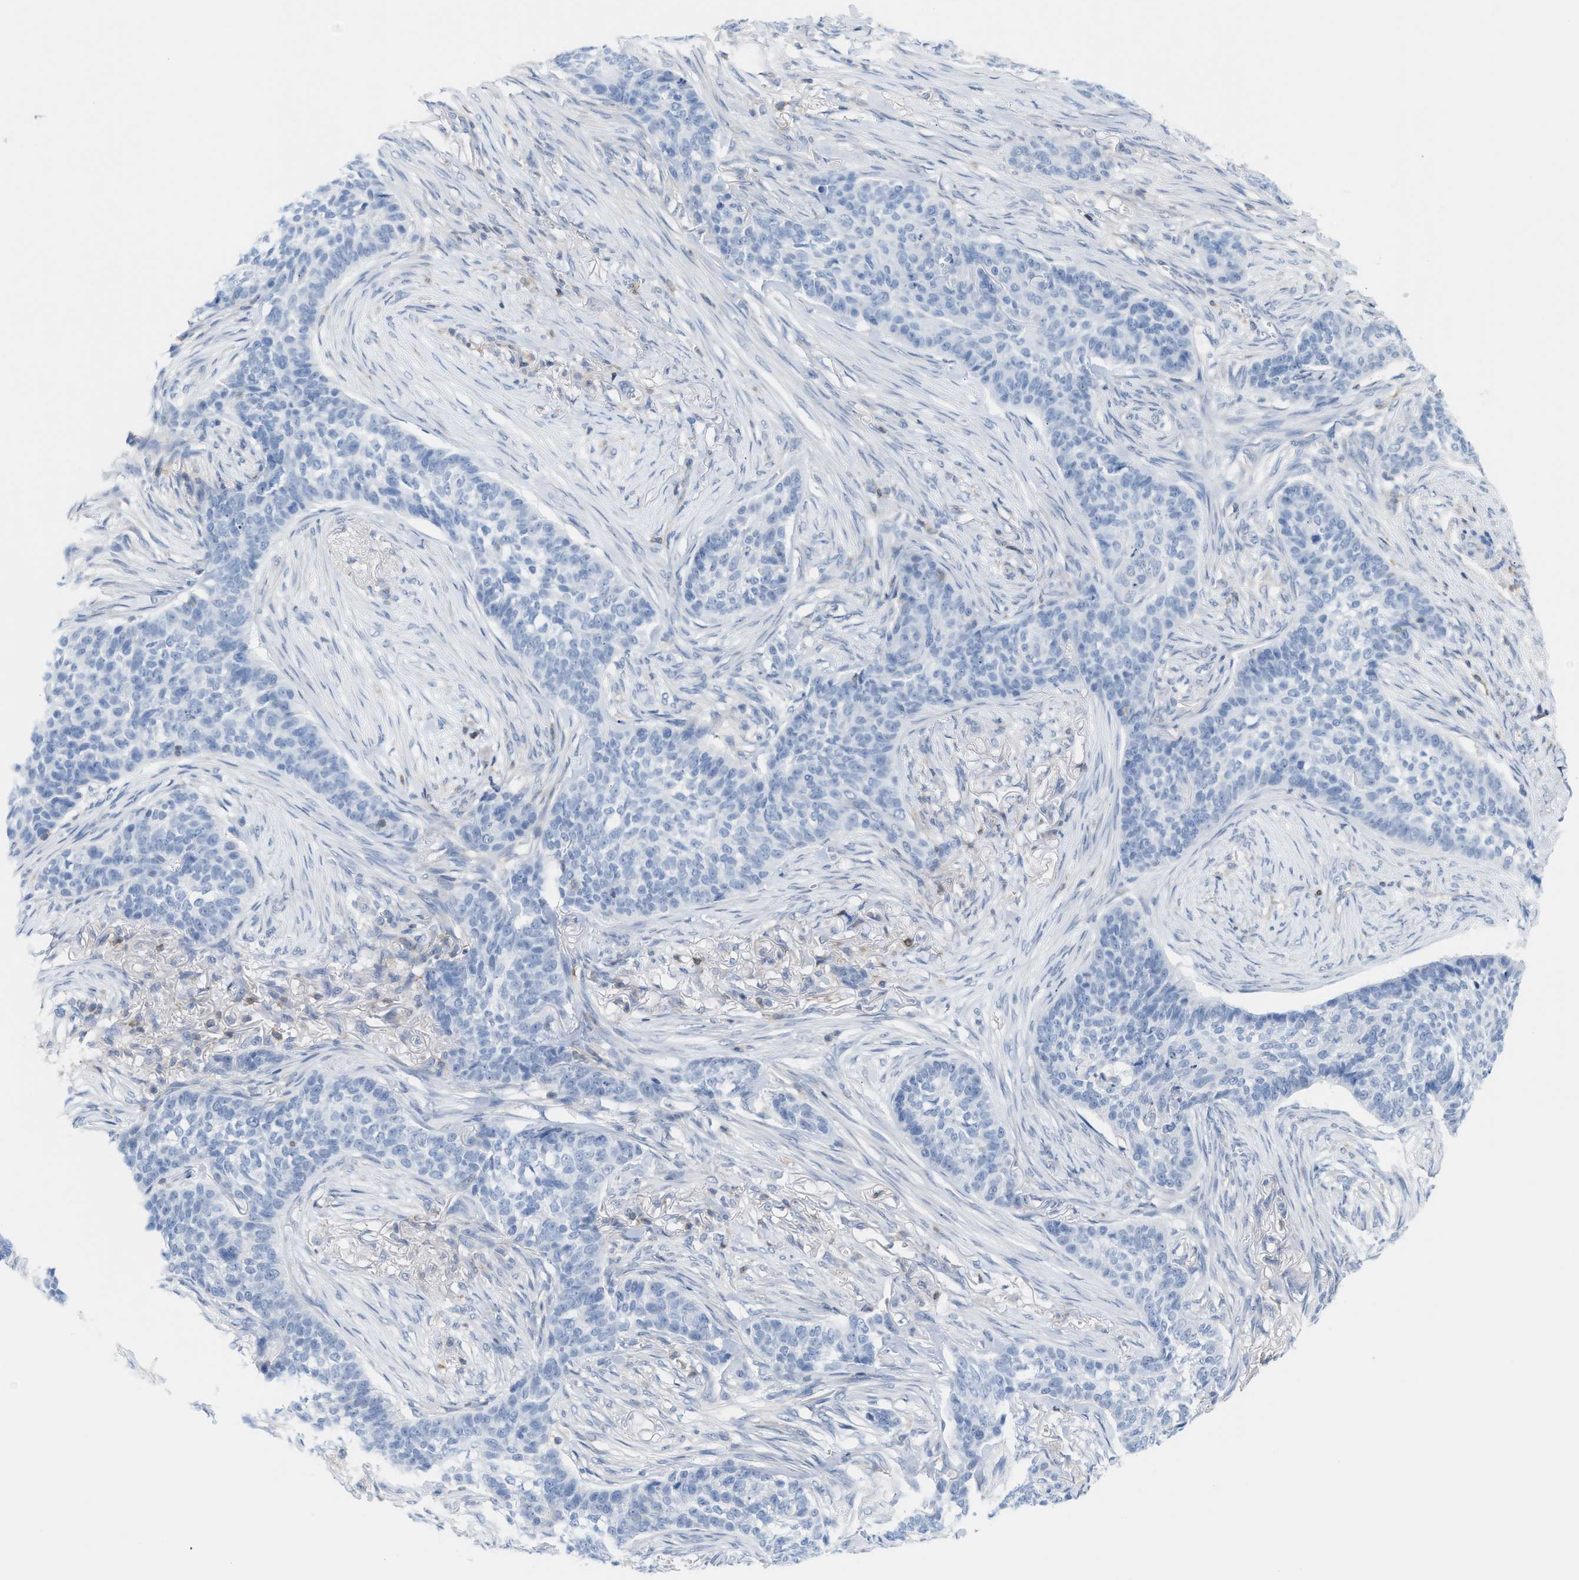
{"staining": {"intensity": "negative", "quantity": "none", "location": "none"}, "tissue": "skin cancer", "cell_type": "Tumor cells", "image_type": "cancer", "snomed": [{"axis": "morphology", "description": "Basal cell carcinoma"}, {"axis": "topography", "description": "Skin"}], "caption": "Immunohistochemistry image of skin cancer (basal cell carcinoma) stained for a protein (brown), which reveals no positivity in tumor cells.", "gene": "IL16", "patient": {"sex": "male", "age": 85}}